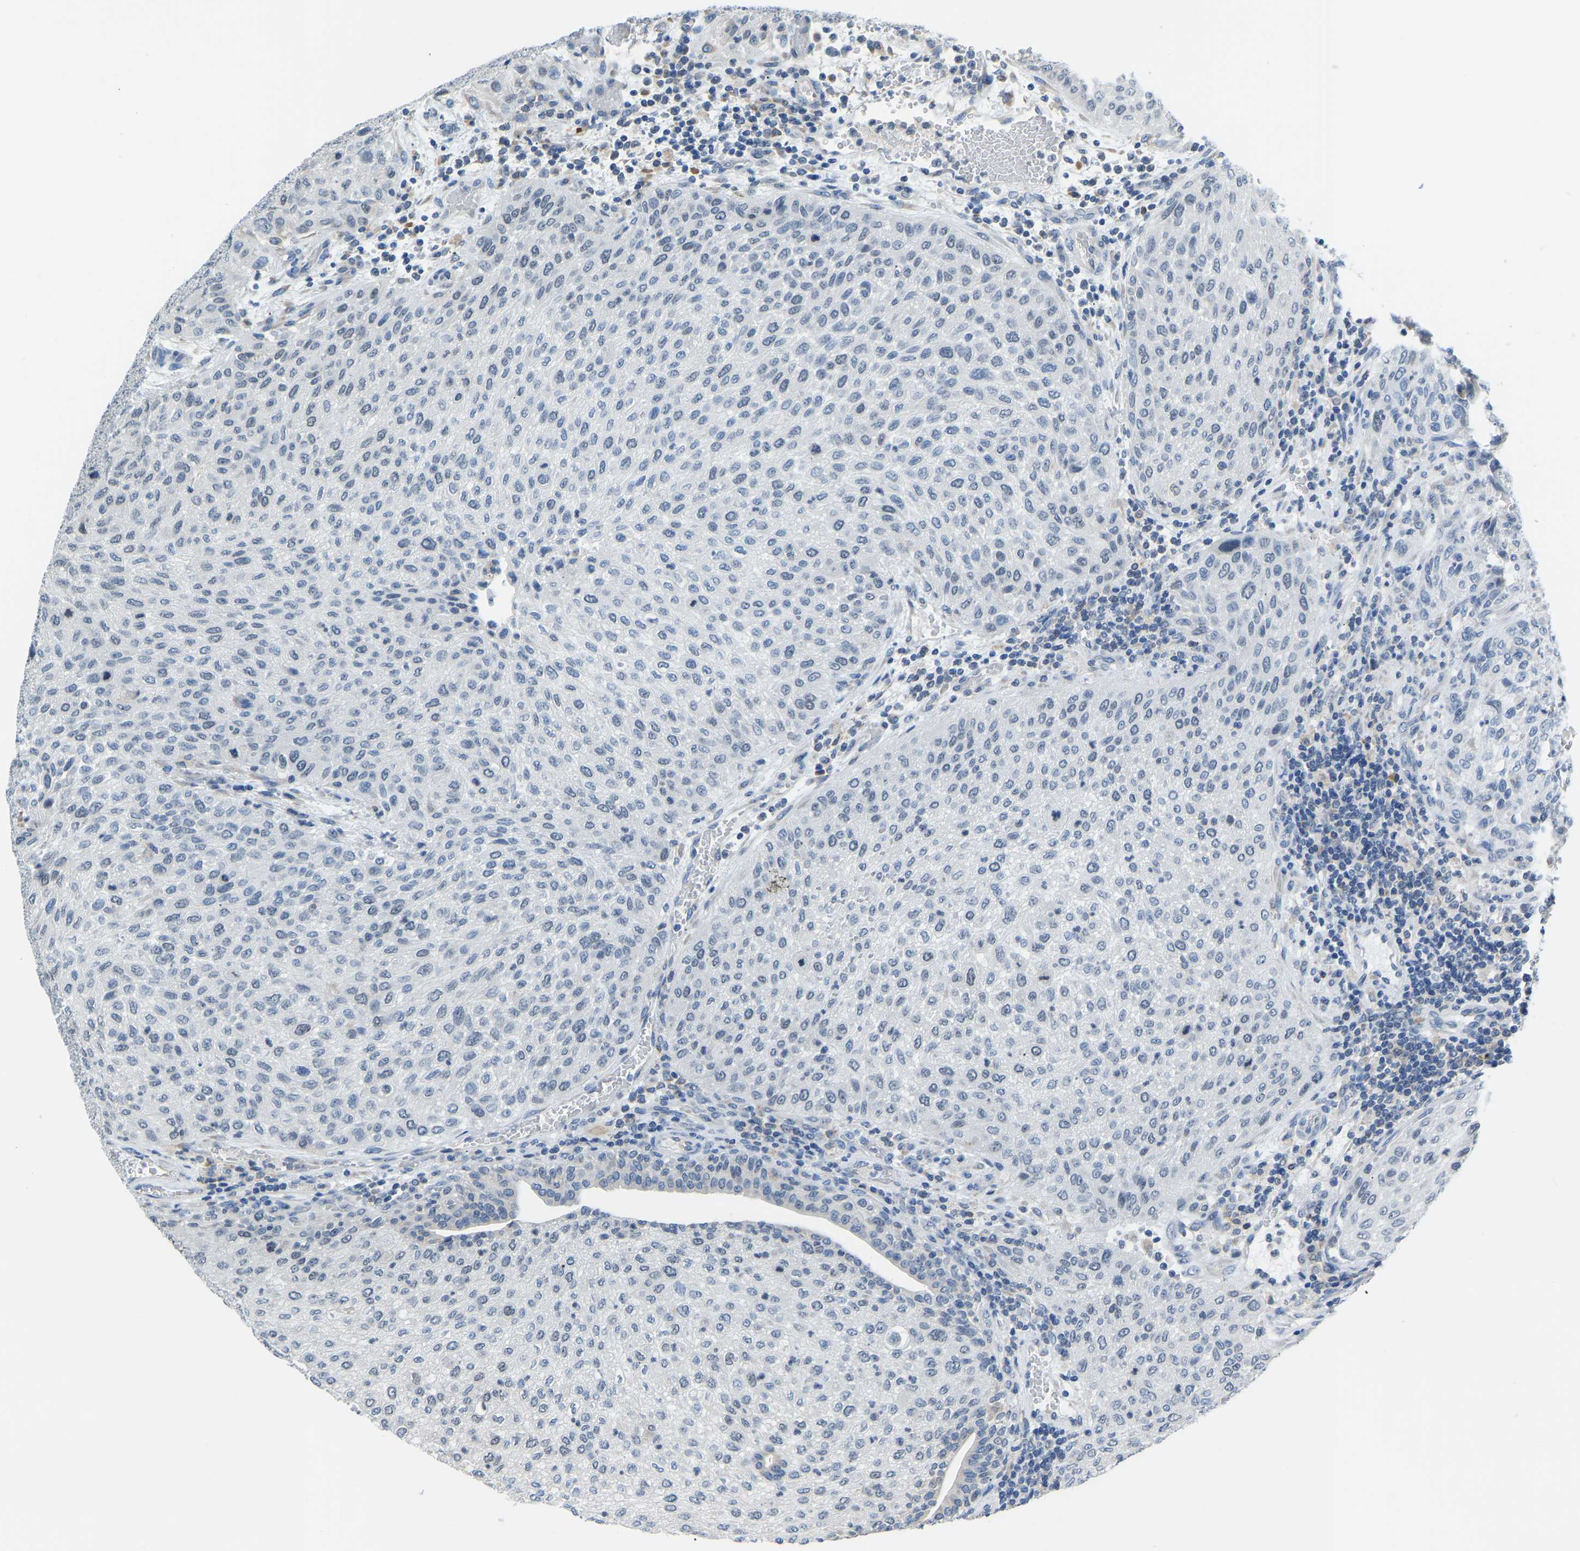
{"staining": {"intensity": "negative", "quantity": "none", "location": "none"}, "tissue": "urothelial cancer", "cell_type": "Tumor cells", "image_type": "cancer", "snomed": [{"axis": "morphology", "description": "Urothelial carcinoma, Low grade"}, {"axis": "morphology", "description": "Urothelial carcinoma, High grade"}, {"axis": "topography", "description": "Urinary bladder"}], "caption": "This is an immunohistochemistry image of human high-grade urothelial carcinoma. There is no staining in tumor cells.", "gene": "VRK1", "patient": {"sex": "male", "age": 35}}